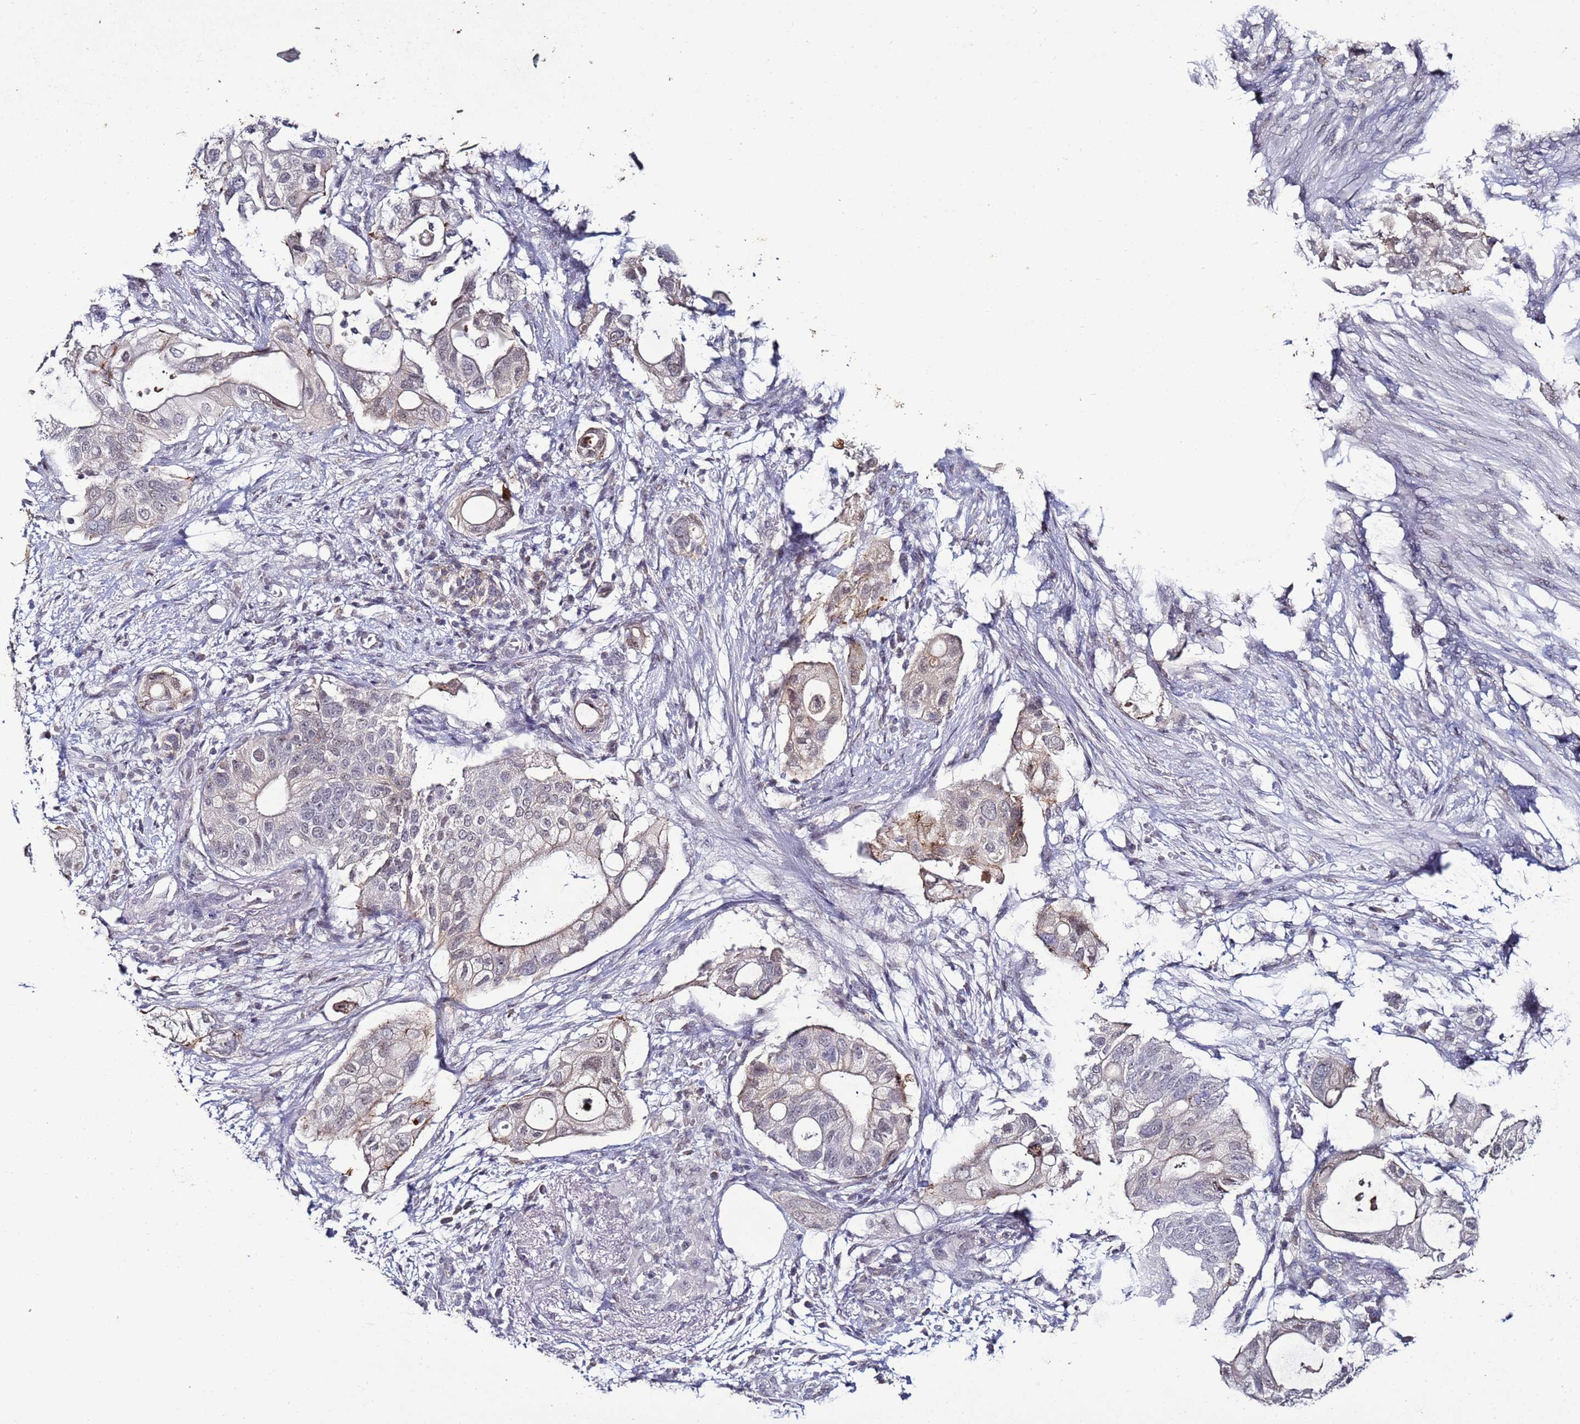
{"staining": {"intensity": "weak", "quantity": "<25%", "location": "cytoplasmic/membranous"}, "tissue": "pancreatic cancer", "cell_type": "Tumor cells", "image_type": "cancer", "snomed": [{"axis": "morphology", "description": "Adenocarcinoma, NOS"}, {"axis": "topography", "description": "Pancreas"}], "caption": "Human pancreatic cancer (adenocarcinoma) stained for a protein using immunohistochemistry (IHC) exhibits no positivity in tumor cells.", "gene": "PSMA7", "patient": {"sex": "female", "age": 72}}